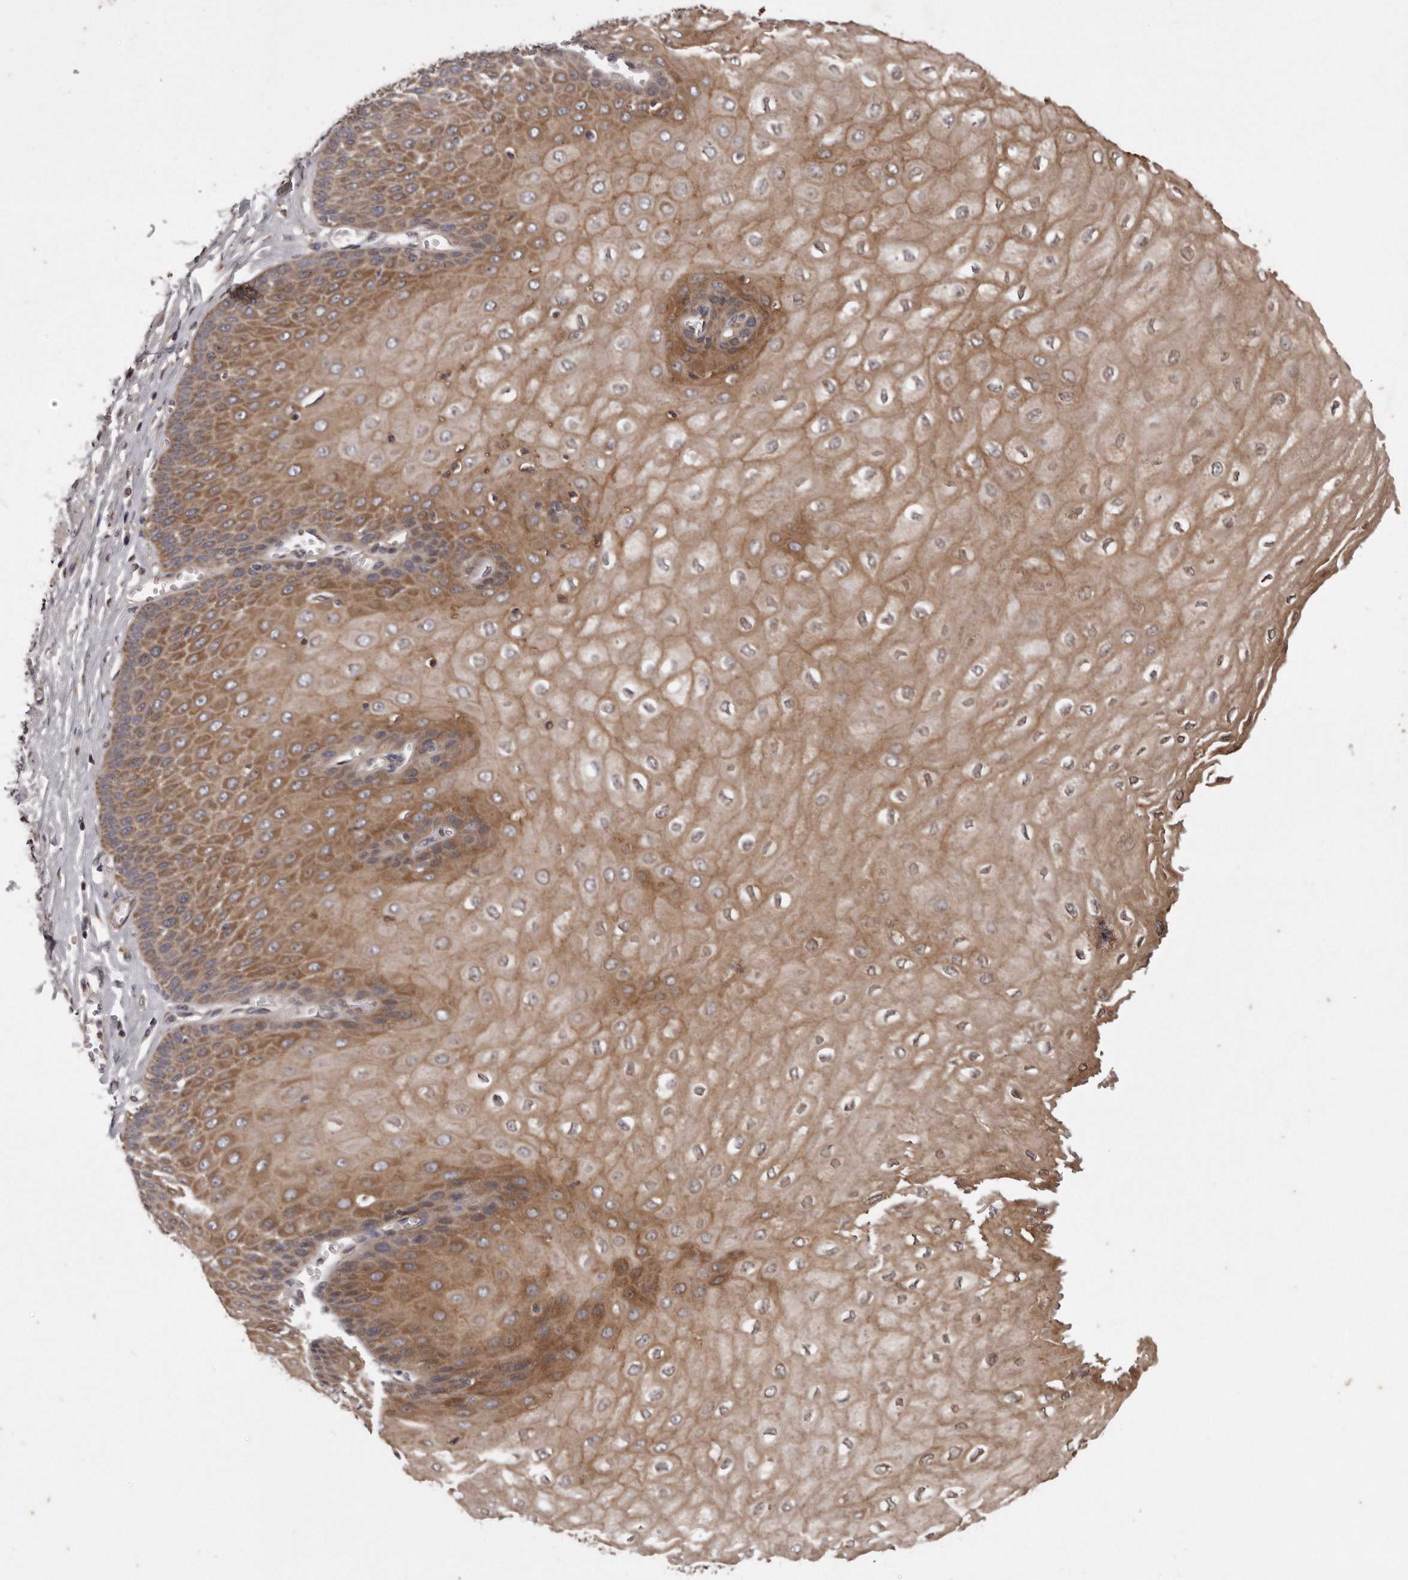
{"staining": {"intensity": "moderate", "quantity": ">75%", "location": "cytoplasmic/membranous"}, "tissue": "esophagus", "cell_type": "Squamous epithelial cells", "image_type": "normal", "snomed": [{"axis": "morphology", "description": "Normal tissue, NOS"}, {"axis": "topography", "description": "Esophagus"}], "caption": "Normal esophagus displays moderate cytoplasmic/membranous positivity in about >75% of squamous epithelial cells, visualized by immunohistochemistry.", "gene": "ARMCX1", "patient": {"sex": "male", "age": 60}}